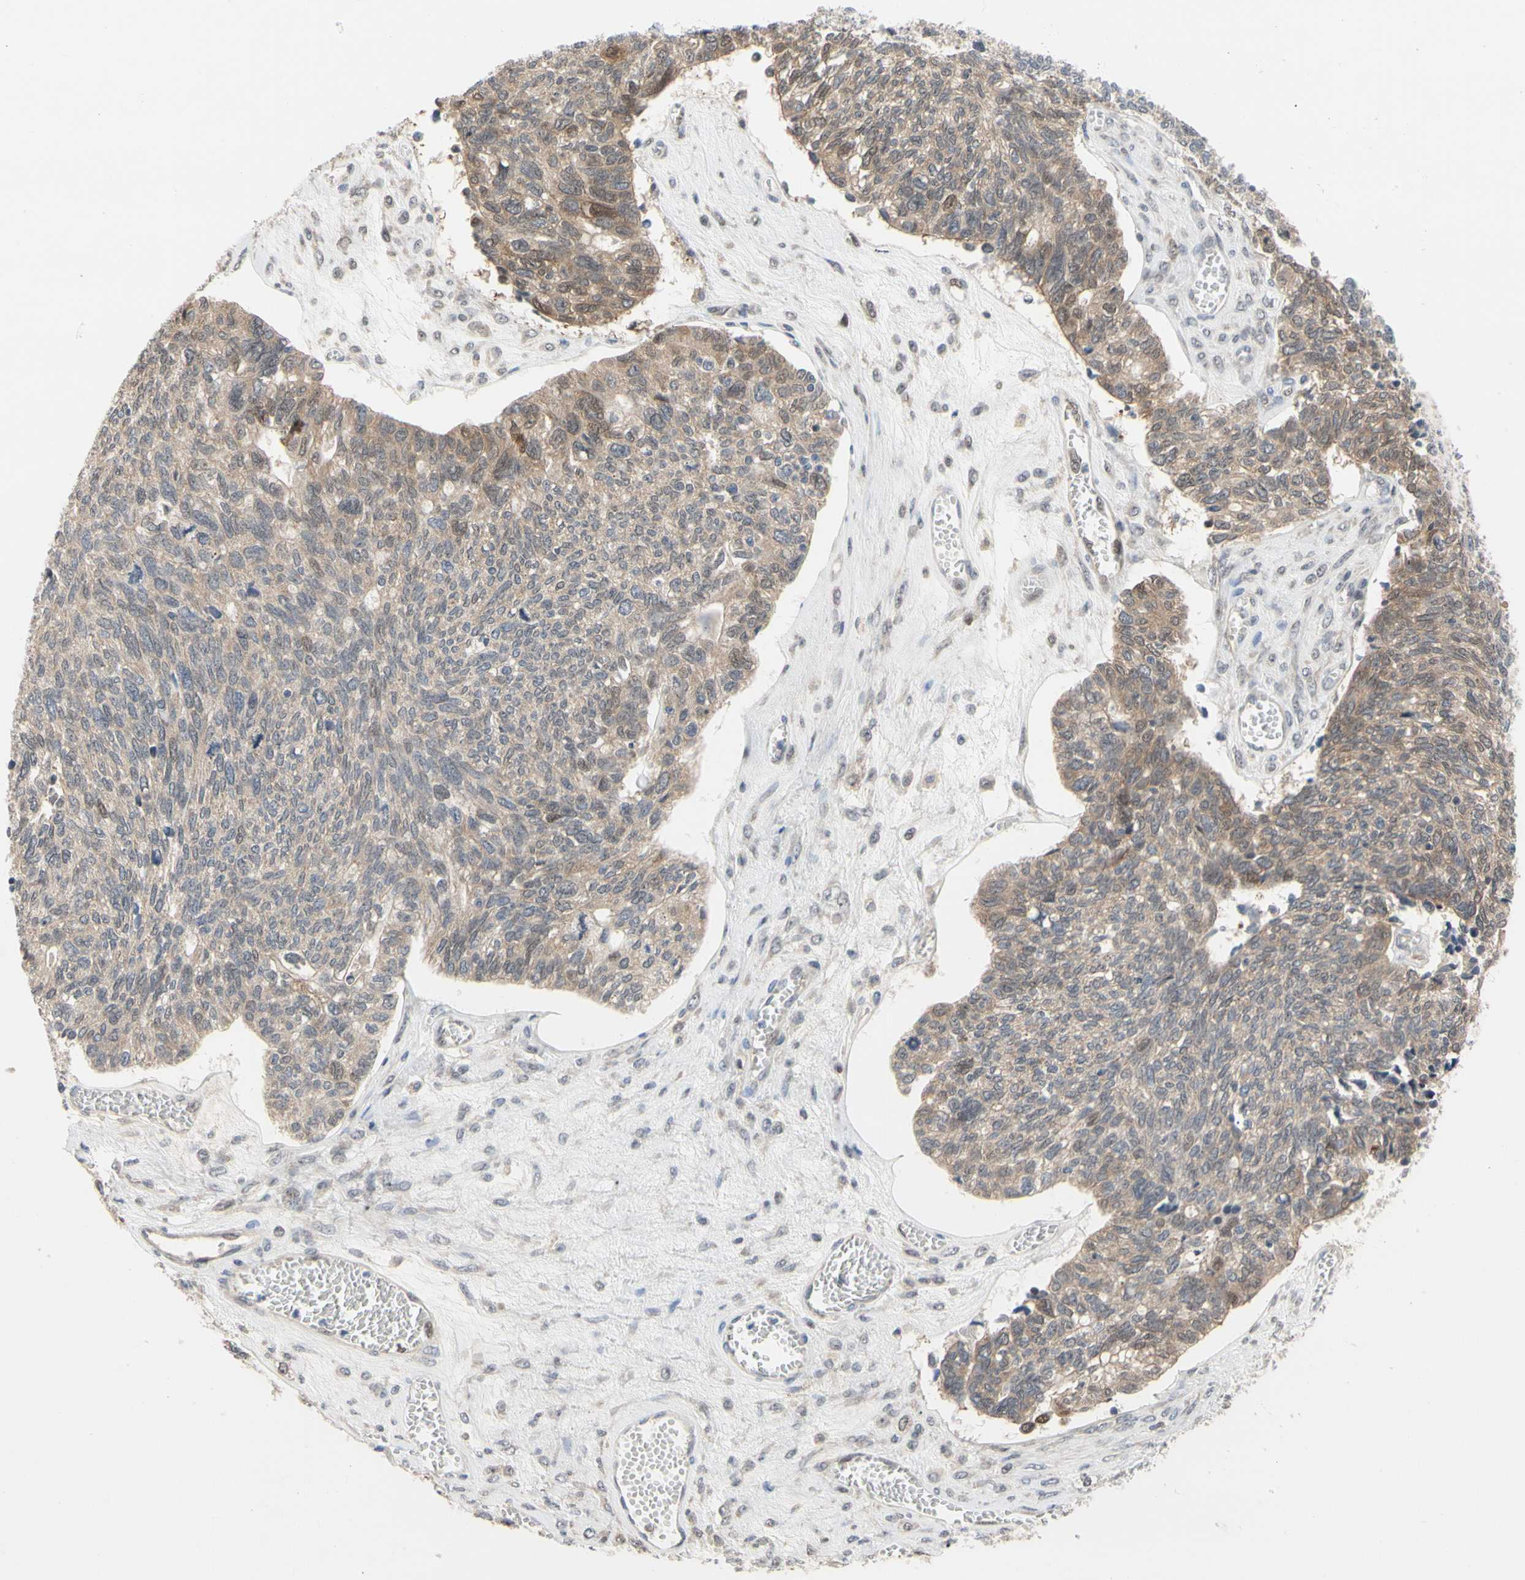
{"staining": {"intensity": "weak", "quantity": ">75%", "location": "cytoplasmic/membranous"}, "tissue": "ovarian cancer", "cell_type": "Tumor cells", "image_type": "cancer", "snomed": [{"axis": "morphology", "description": "Cystadenocarcinoma, serous, NOS"}, {"axis": "topography", "description": "Ovary"}], "caption": "High-magnification brightfield microscopy of ovarian cancer stained with DAB (3,3'-diaminobenzidine) (brown) and counterstained with hematoxylin (blue). tumor cells exhibit weak cytoplasmic/membranous expression is appreciated in approximately>75% of cells.", "gene": "CDK5", "patient": {"sex": "female", "age": 79}}